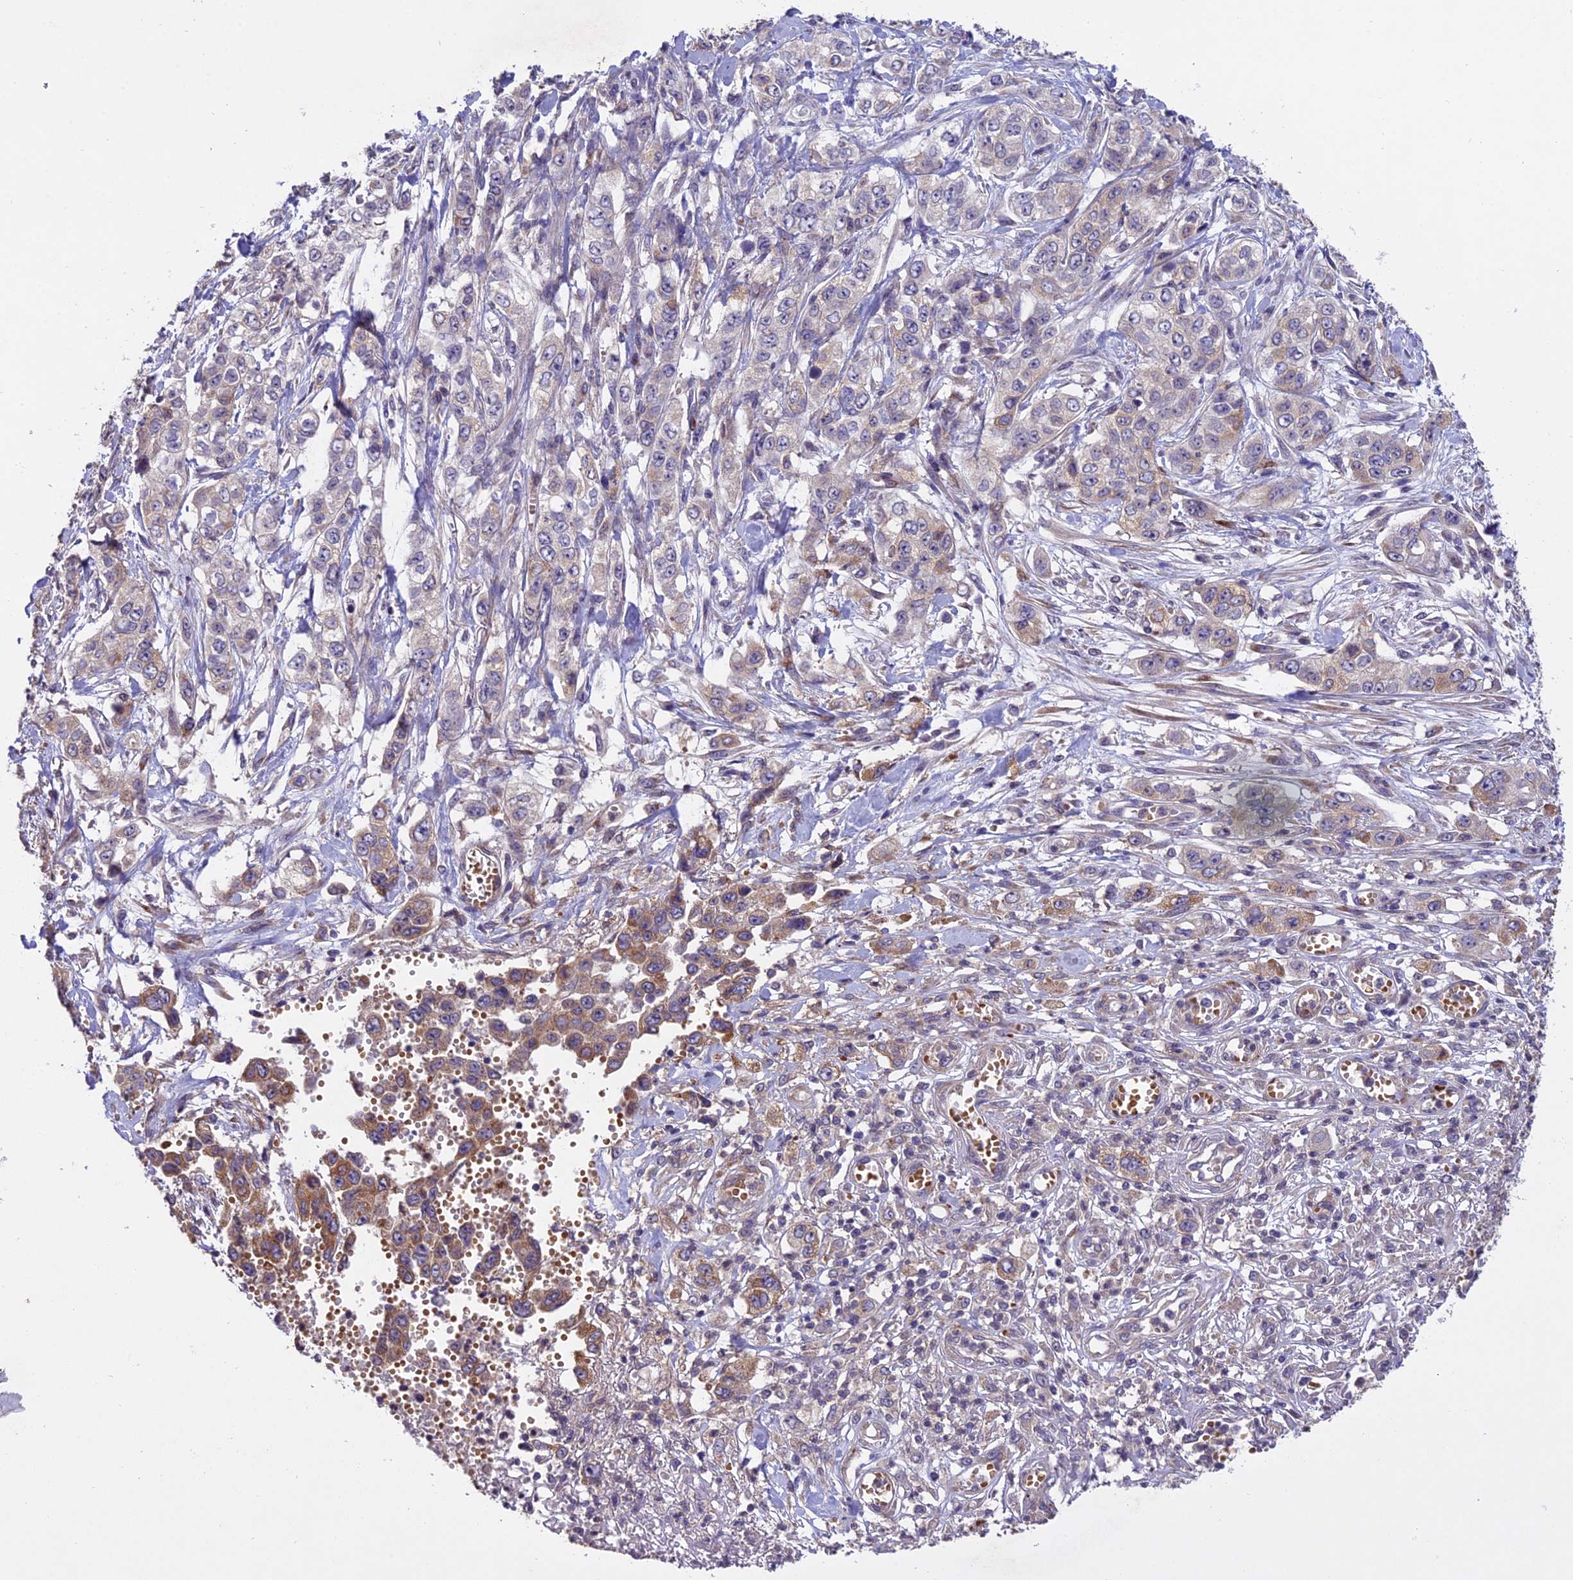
{"staining": {"intensity": "moderate", "quantity": "<25%", "location": "cytoplasmic/membranous"}, "tissue": "stomach cancer", "cell_type": "Tumor cells", "image_type": "cancer", "snomed": [{"axis": "morphology", "description": "Adenocarcinoma, NOS"}, {"axis": "topography", "description": "Stomach, upper"}], "caption": "Tumor cells show moderate cytoplasmic/membranous staining in approximately <25% of cells in adenocarcinoma (stomach).", "gene": "CENPL", "patient": {"sex": "male", "age": 62}}